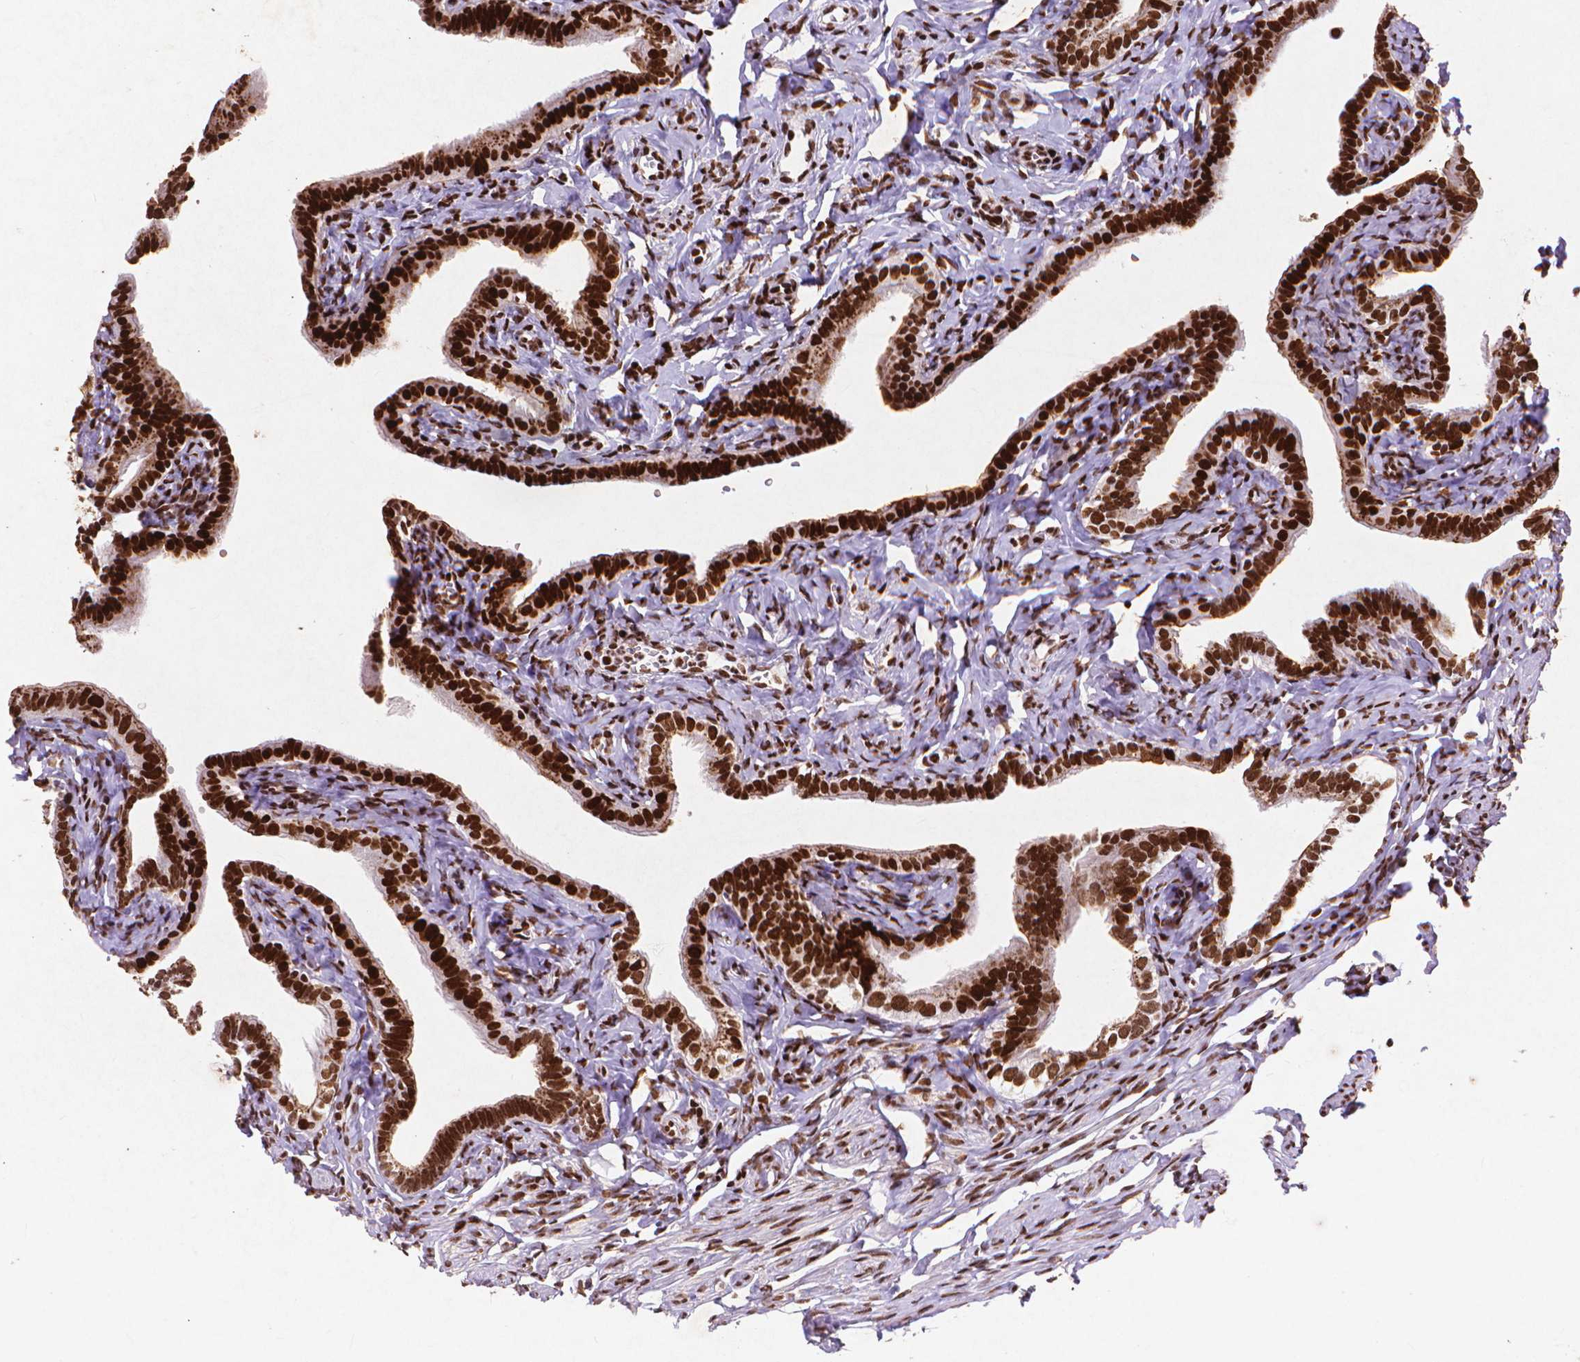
{"staining": {"intensity": "strong", "quantity": ">75%", "location": "nuclear"}, "tissue": "fallopian tube", "cell_type": "Glandular cells", "image_type": "normal", "snomed": [{"axis": "morphology", "description": "Normal tissue, NOS"}, {"axis": "topography", "description": "Fallopian tube"}], "caption": "Glandular cells show strong nuclear positivity in about >75% of cells in benign fallopian tube.", "gene": "CITED2", "patient": {"sex": "female", "age": 41}}